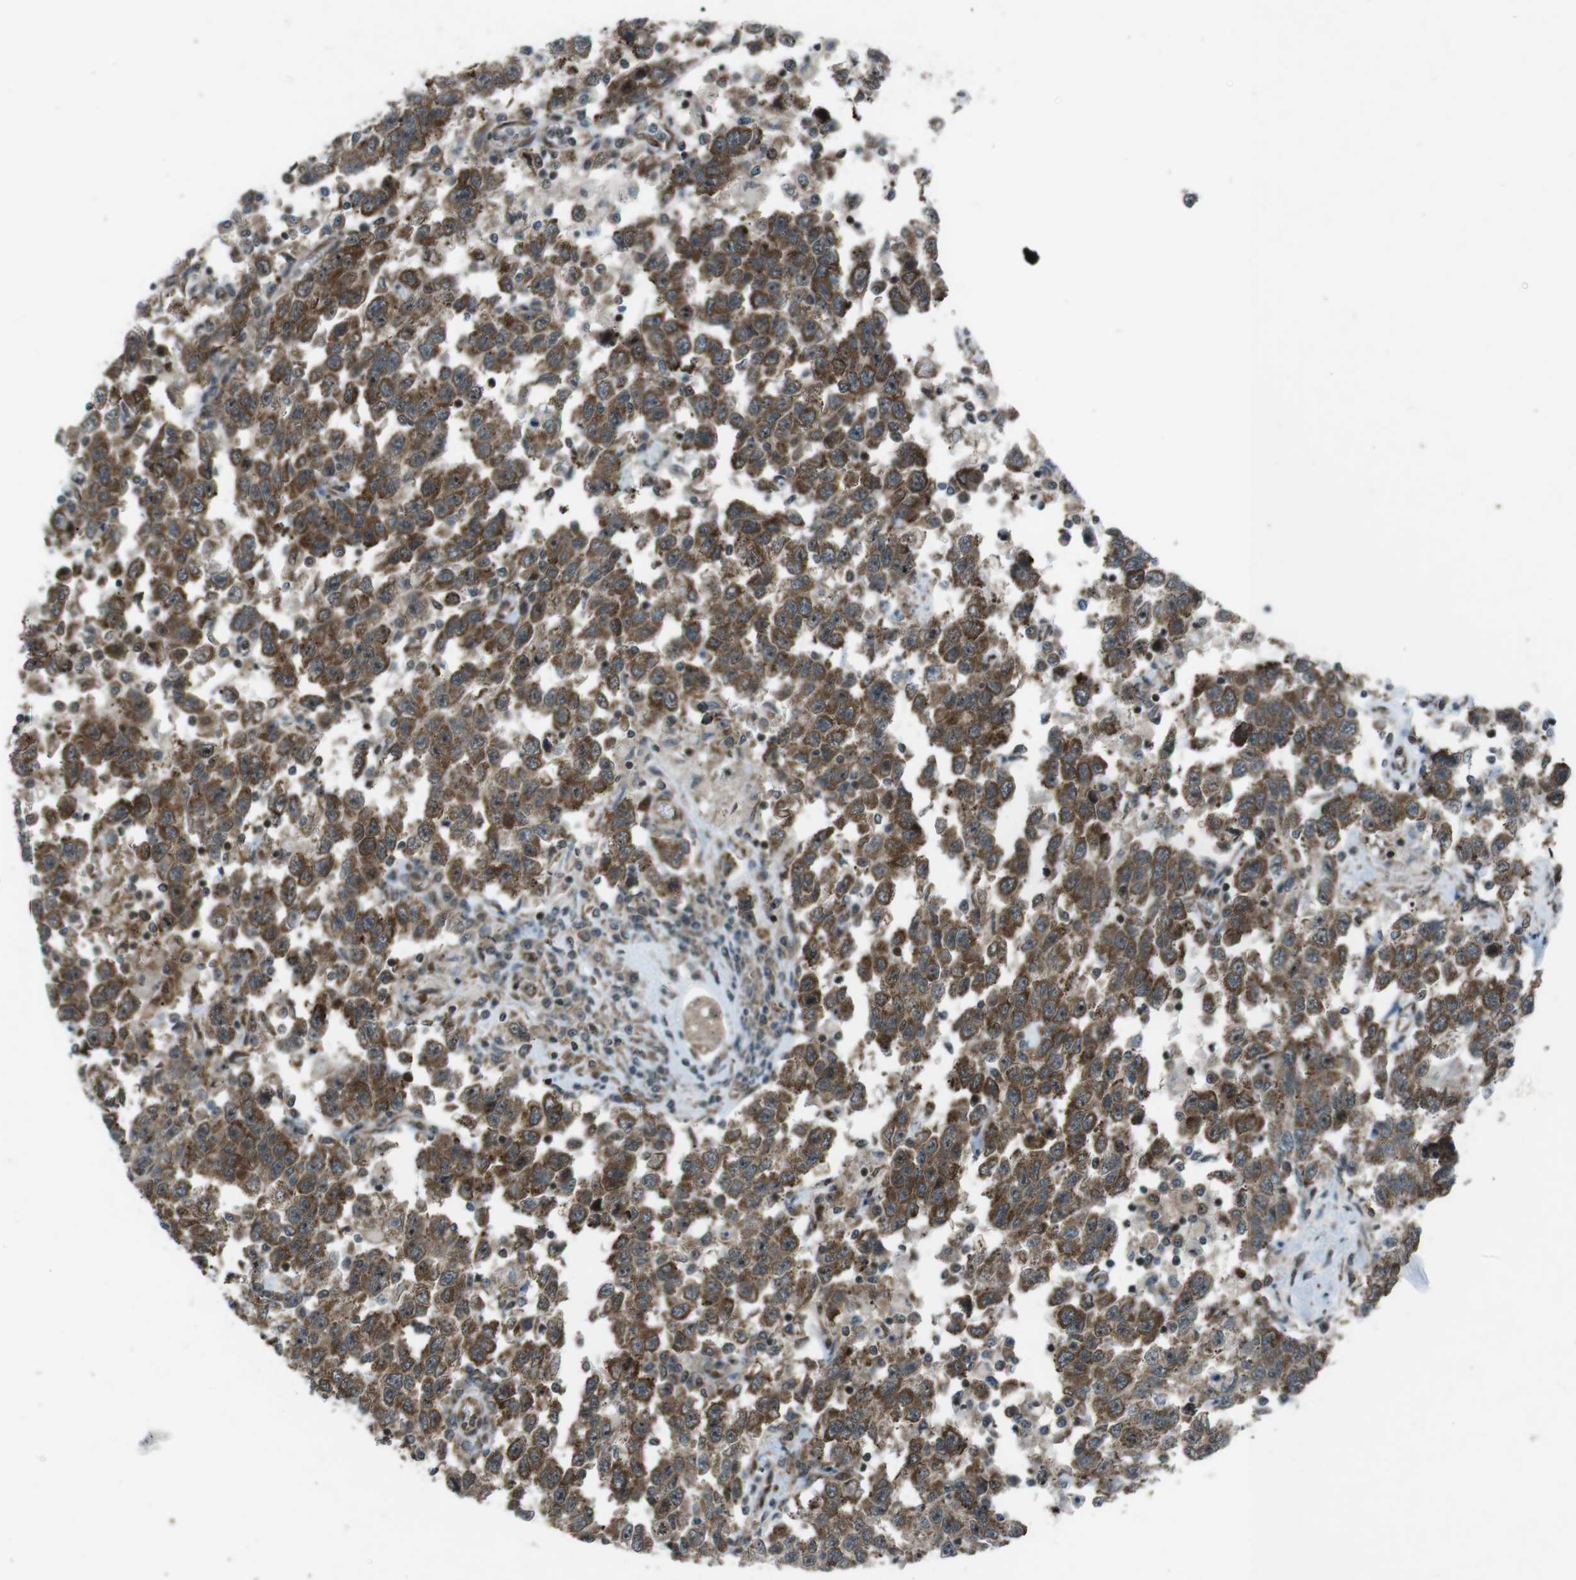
{"staining": {"intensity": "moderate", "quantity": ">75%", "location": "cytoplasmic/membranous"}, "tissue": "testis cancer", "cell_type": "Tumor cells", "image_type": "cancer", "snomed": [{"axis": "morphology", "description": "Seminoma, NOS"}, {"axis": "topography", "description": "Testis"}], "caption": "Immunohistochemistry of human testis cancer exhibits medium levels of moderate cytoplasmic/membranous staining in about >75% of tumor cells.", "gene": "CSNK1D", "patient": {"sex": "male", "age": 41}}